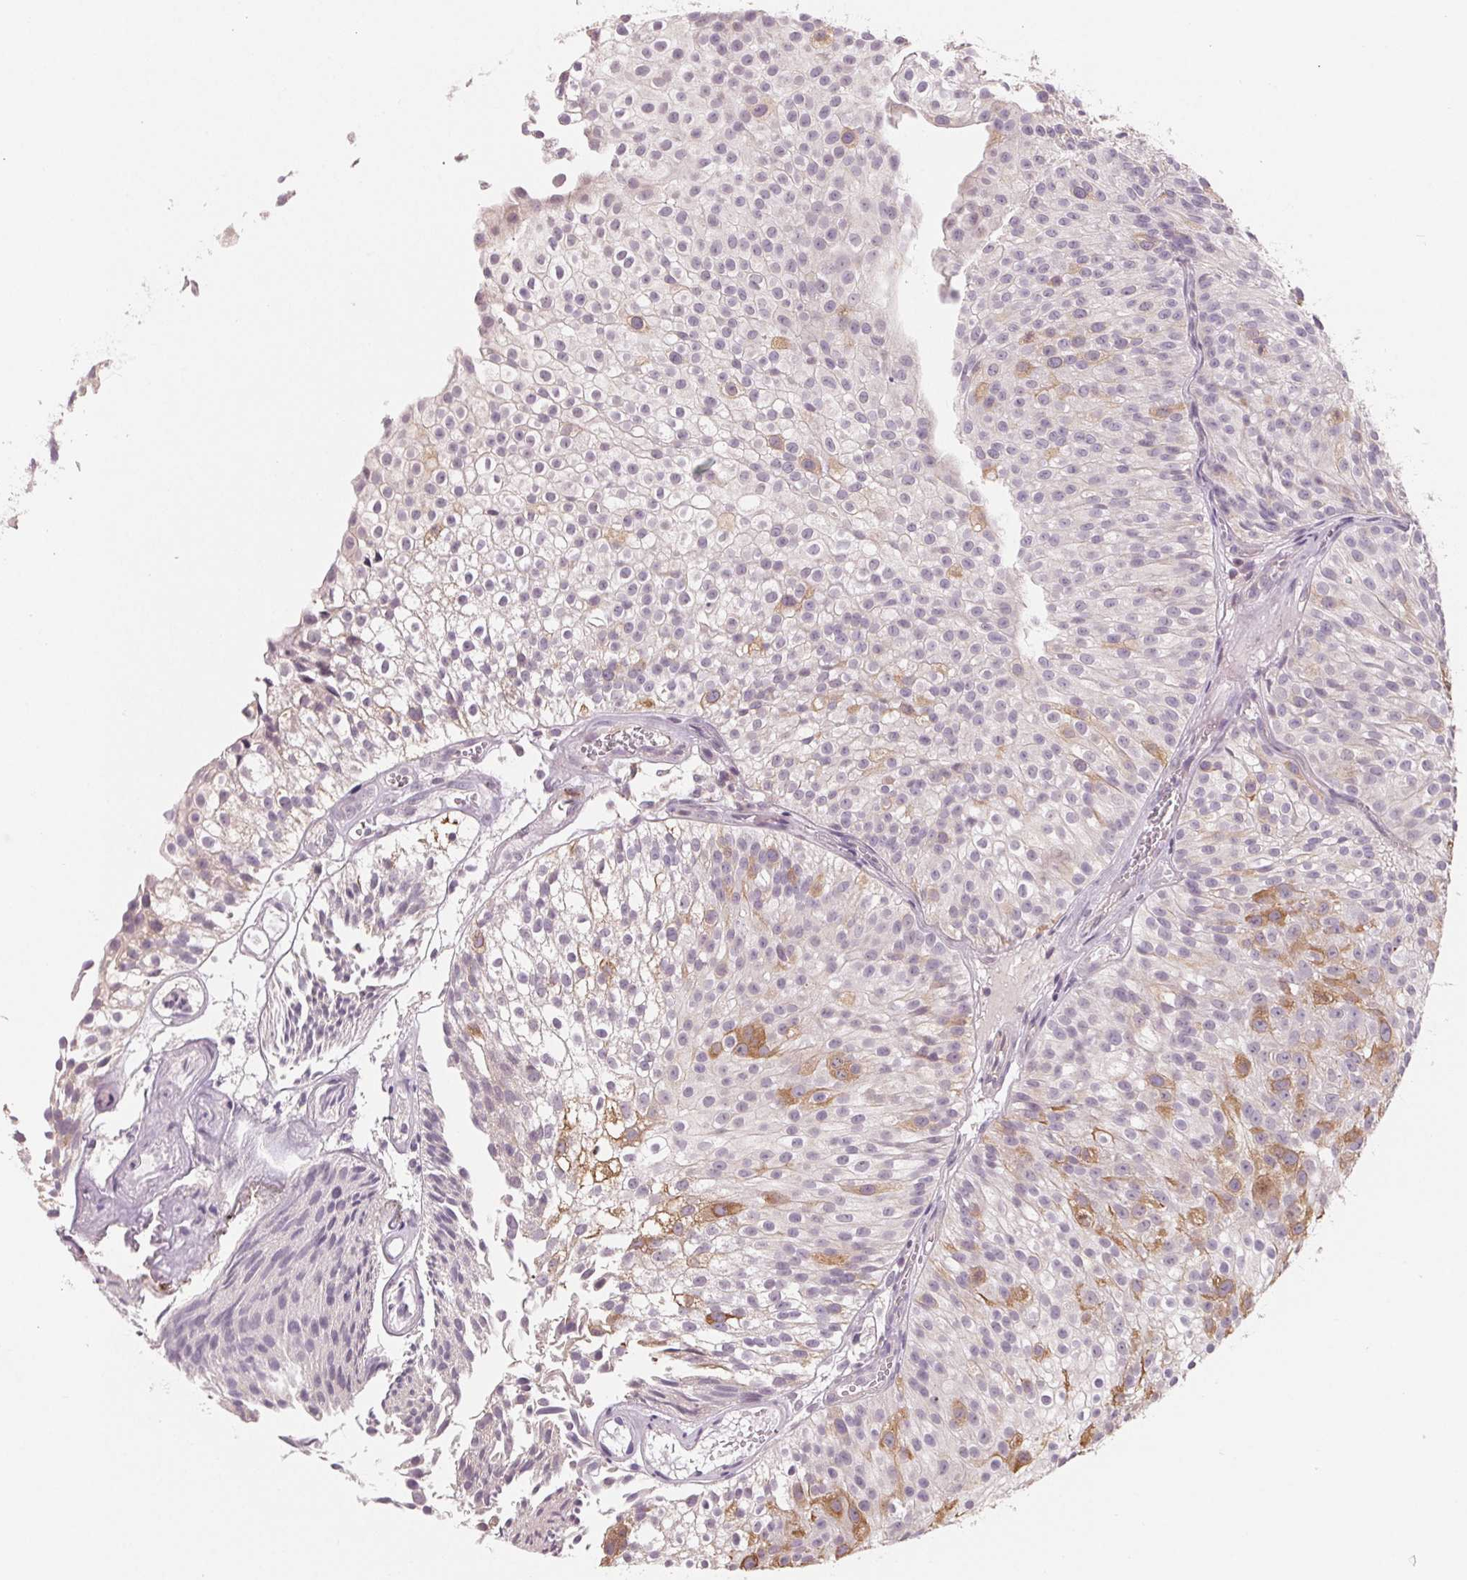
{"staining": {"intensity": "moderate", "quantity": "<25%", "location": "cytoplasmic/membranous"}, "tissue": "urothelial cancer", "cell_type": "Tumor cells", "image_type": "cancer", "snomed": [{"axis": "morphology", "description": "Urothelial carcinoma, Low grade"}, {"axis": "topography", "description": "Urinary bladder"}], "caption": "Immunohistochemical staining of human urothelial cancer shows moderate cytoplasmic/membranous protein positivity in approximately <25% of tumor cells.", "gene": "AQP8", "patient": {"sex": "male", "age": 70}}